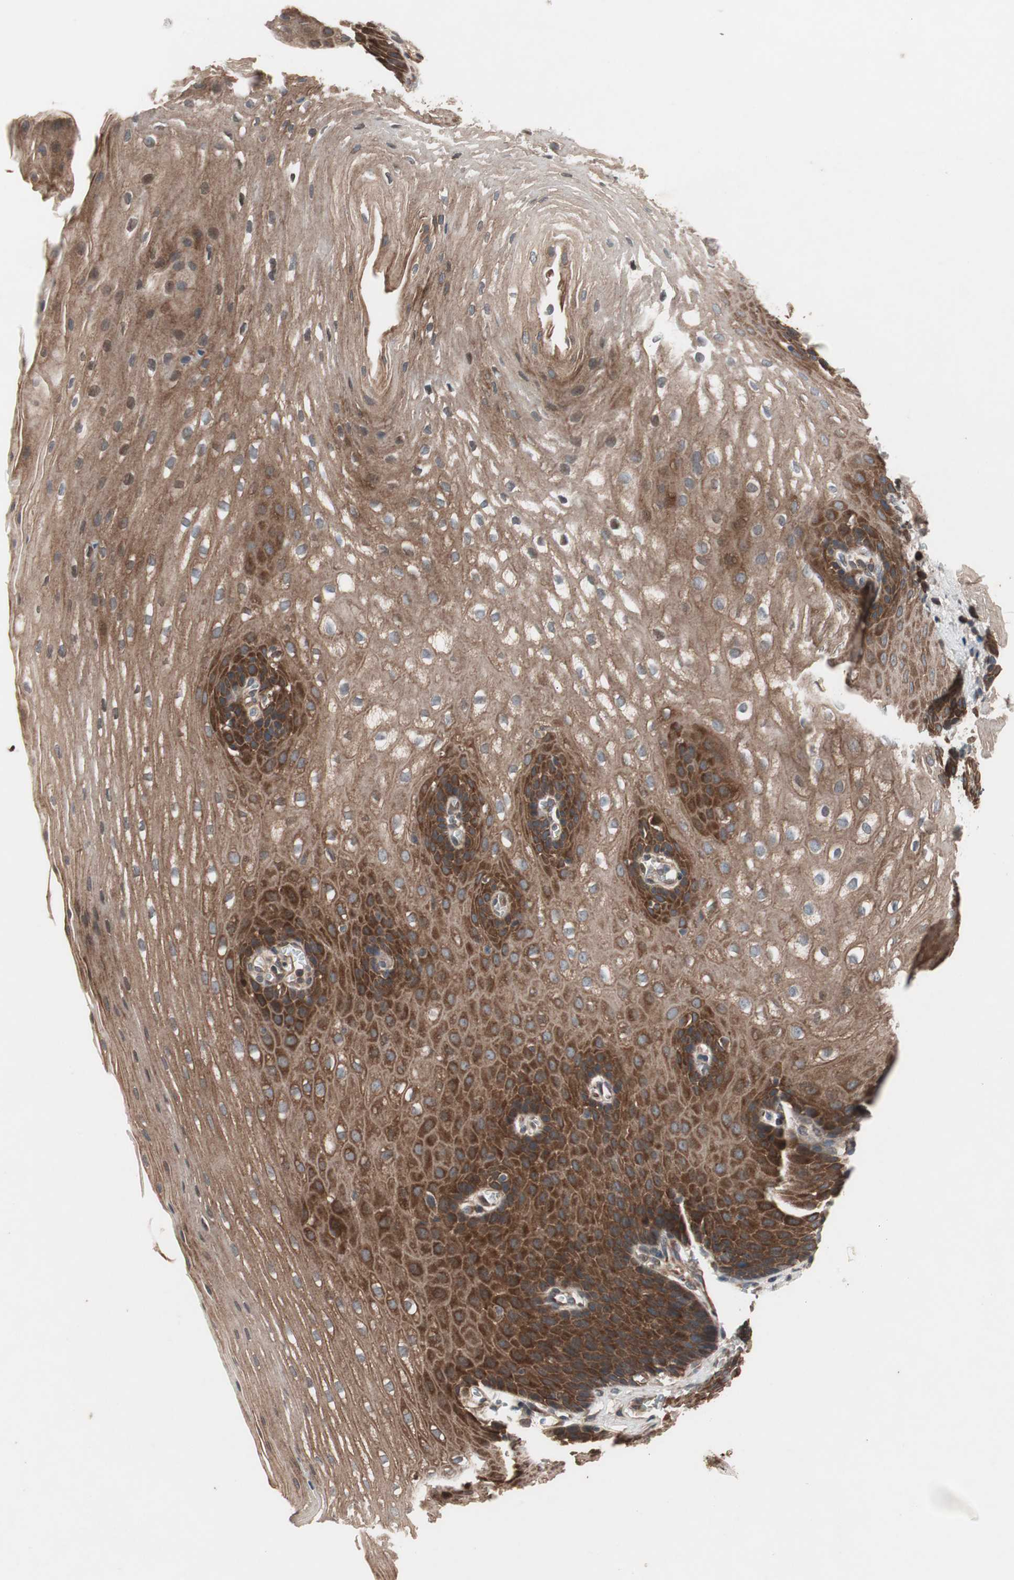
{"staining": {"intensity": "strong", "quantity": ">75%", "location": "cytoplasmic/membranous"}, "tissue": "esophagus", "cell_type": "Squamous epithelial cells", "image_type": "normal", "snomed": [{"axis": "morphology", "description": "Normal tissue, NOS"}, {"axis": "topography", "description": "Esophagus"}], "caption": "Squamous epithelial cells reveal high levels of strong cytoplasmic/membranous positivity in about >75% of cells in unremarkable esophagus.", "gene": "NF2", "patient": {"sex": "male", "age": 48}}